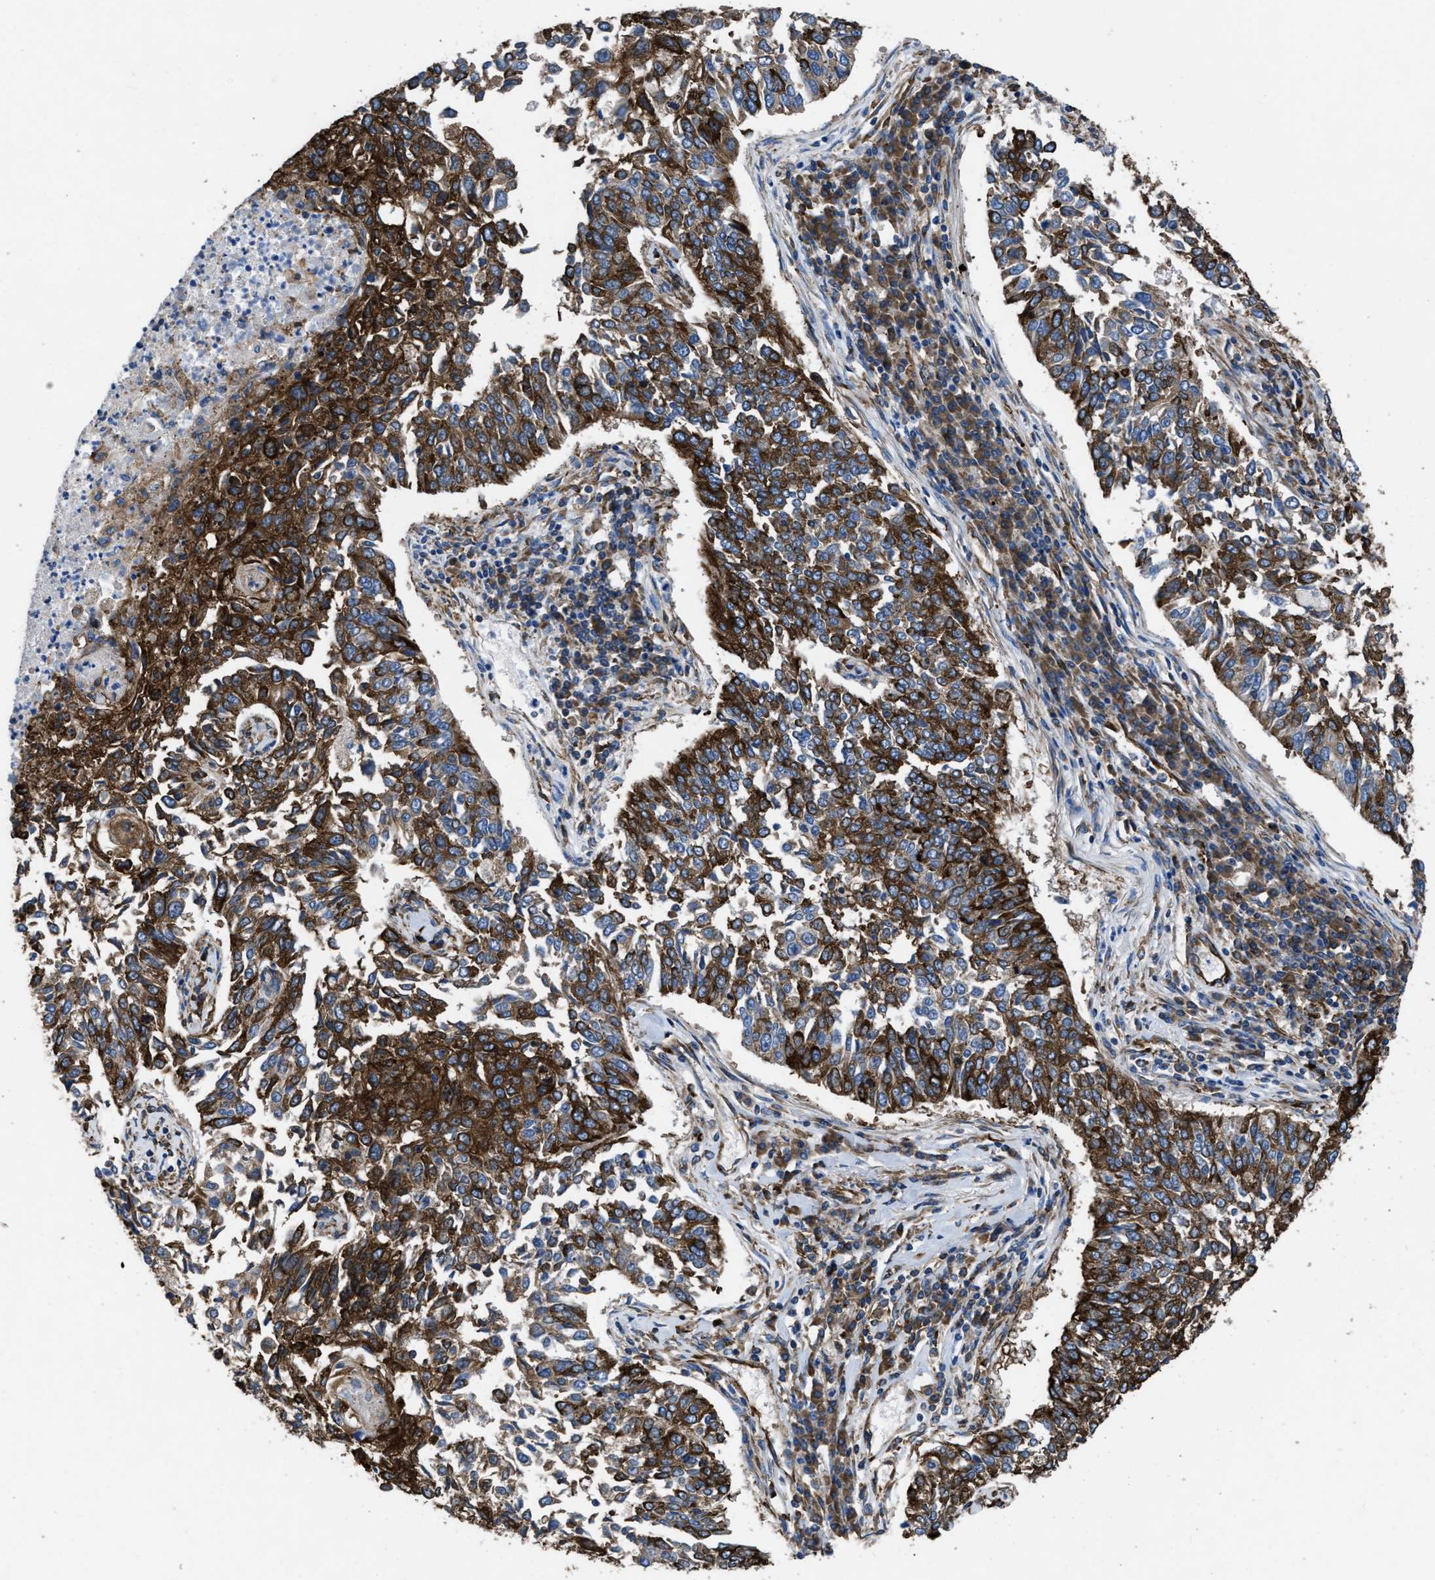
{"staining": {"intensity": "strong", "quantity": ">75%", "location": "cytoplasmic/membranous"}, "tissue": "lung cancer", "cell_type": "Tumor cells", "image_type": "cancer", "snomed": [{"axis": "morphology", "description": "Normal tissue, NOS"}, {"axis": "morphology", "description": "Squamous cell carcinoma, NOS"}, {"axis": "topography", "description": "Cartilage tissue"}, {"axis": "topography", "description": "Bronchus"}, {"axis": "topography", "description": "Lung"}], "caption": "Strong cytoplasmic/membranous staining for a protein is seen in about >75% of tumor cells of lung cancer (squamous cell carcinoma) using IHC.", "gene": "CAPRIN1", "patient": {"sex": "female", "age": 49}}